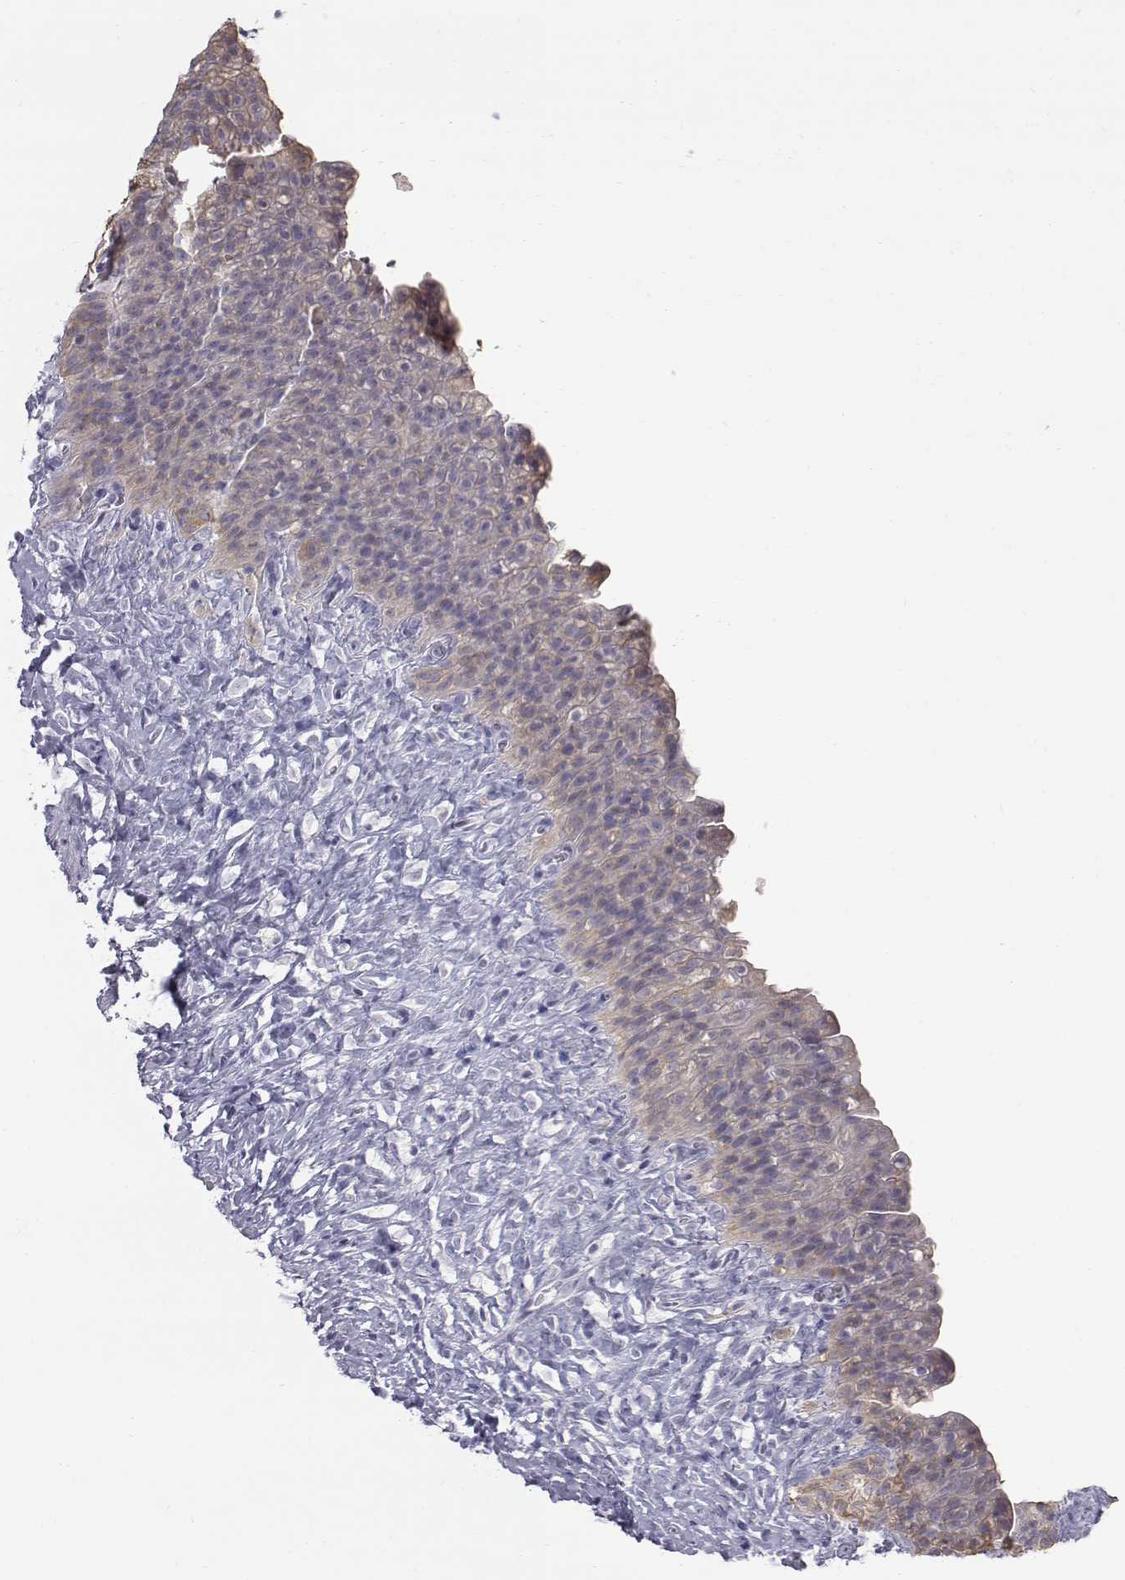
{"staining": {"intensity": "weak", "quantity": ">75%", "location": "cytoplasmic/membranous"}, "tissue": "urinary bladder", "cell_type": "Urothelial cells", "image_type": "normal", "snomed": [{"axis": "morphology", "description": "Normal tissue, NOS"}, {"axis": "topography", "description": "Urinary bladder"}], "caption": "Protein expression analysis of normal human urinary bladder reveals weak cytoplasmic/membranous positivity in about >75% of urothelial cells. (Stains: DAB in brown, nuclei in blue, Microscopy: brightfield microscopy at high magnification).", "gene": "C6orf58", "patient": {"sex": "male", "age": 76}}